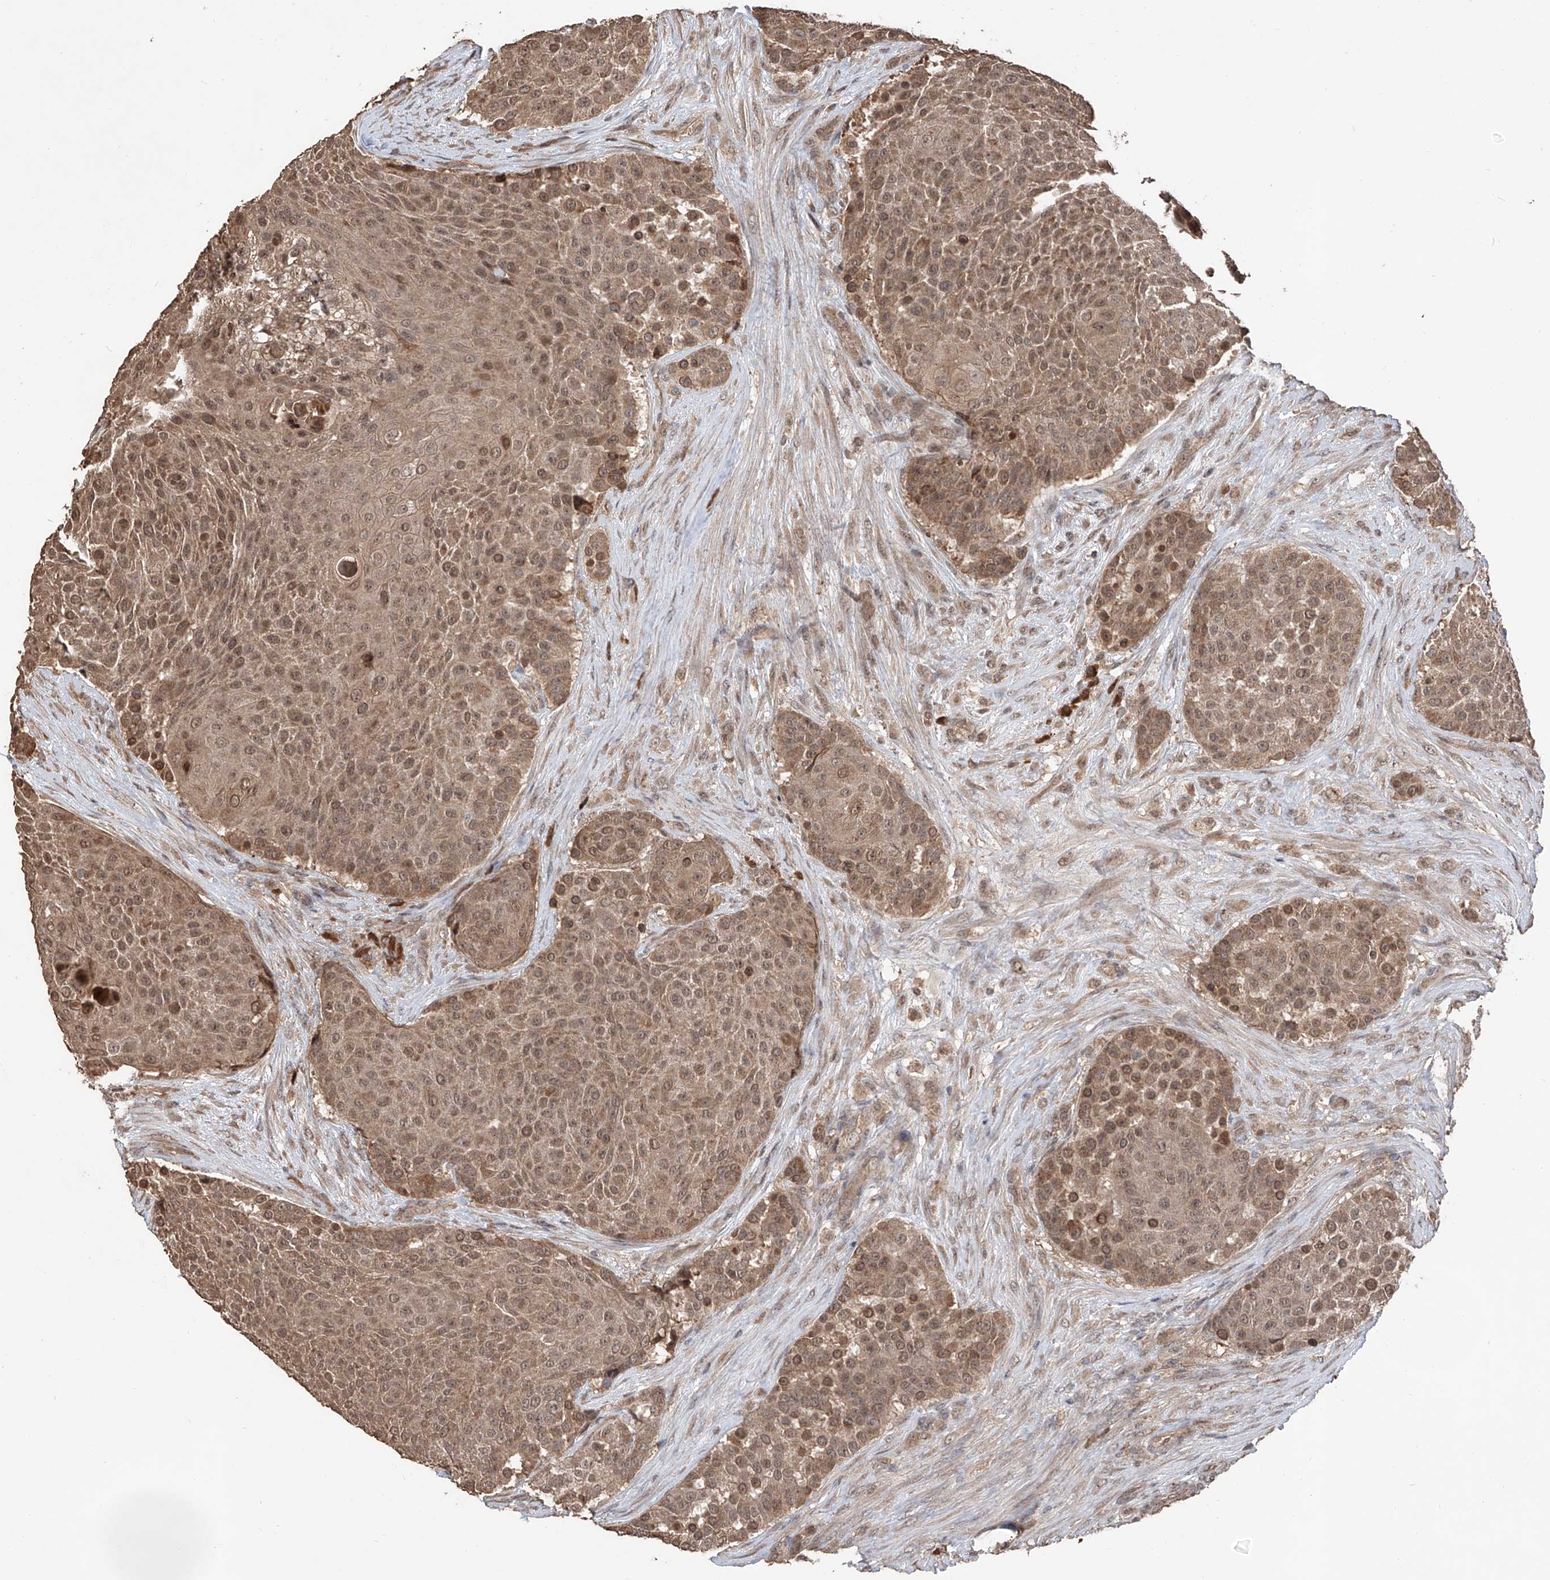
{"staining": {"intensity": "moderate", "quantity": ">75%", "location": "cytoplasmic/membranous,nuclear"}, "tissue": "urothelial cancer", "cell_type": "Tumor cells", "image_type": "cancer", "snomed": [{"axis": "morphology", "description": "Urothelial carcinoma, High grade"}, {"axis": "topography", "description": "Urinary bladder"}], "caption": "A histopathology image showing moderate cytoplasmic/membranous and nuclear expression in approximately >75% of tumor cells in urothelial carcinoma (high-grade), as visualized by brown immunohistochemical staining.", "gene": "FAM135A", "patient": {"sex": "female", "age": 63}}